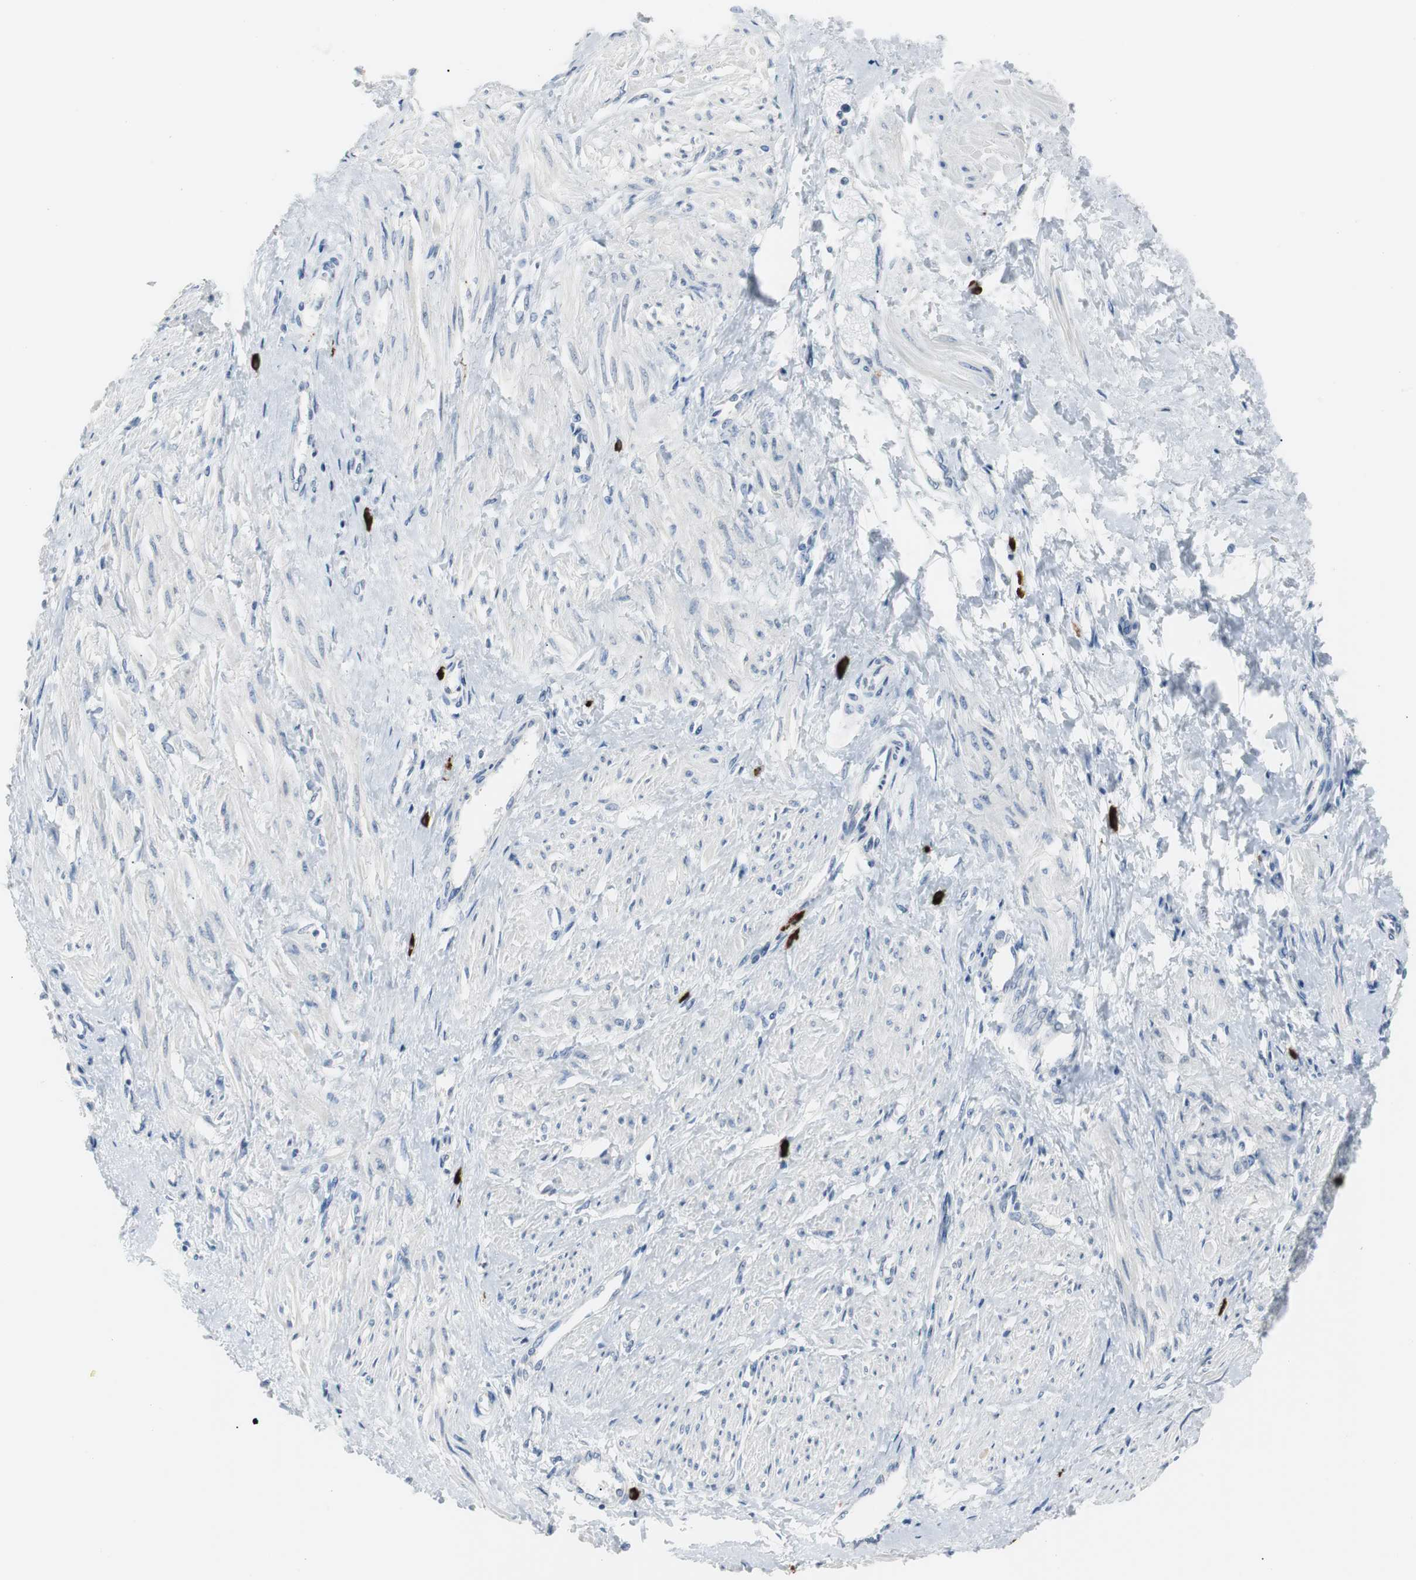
{"staining": {"intensity": "negative", "quantity": "none", "location": "none"}, "tissue": "smooth muscle", "cell_type": "Smooth muscle cells", "image_type": "normal", "snomed": [{"axis": "morphology", "description": "Normal tissue, NOS"}, {"axis": "topography", "description": "Smooth muscle"}, {"axis": "topography", "description": "Uterus"}], "caption": "A photomicrograph of human smooth muscle is negative for staining in smooth muscle cells. (IHC, brightfield microscopy, high magnification).", "gene": "RASA1", "patient": {"sex": "female", "age": 39}}